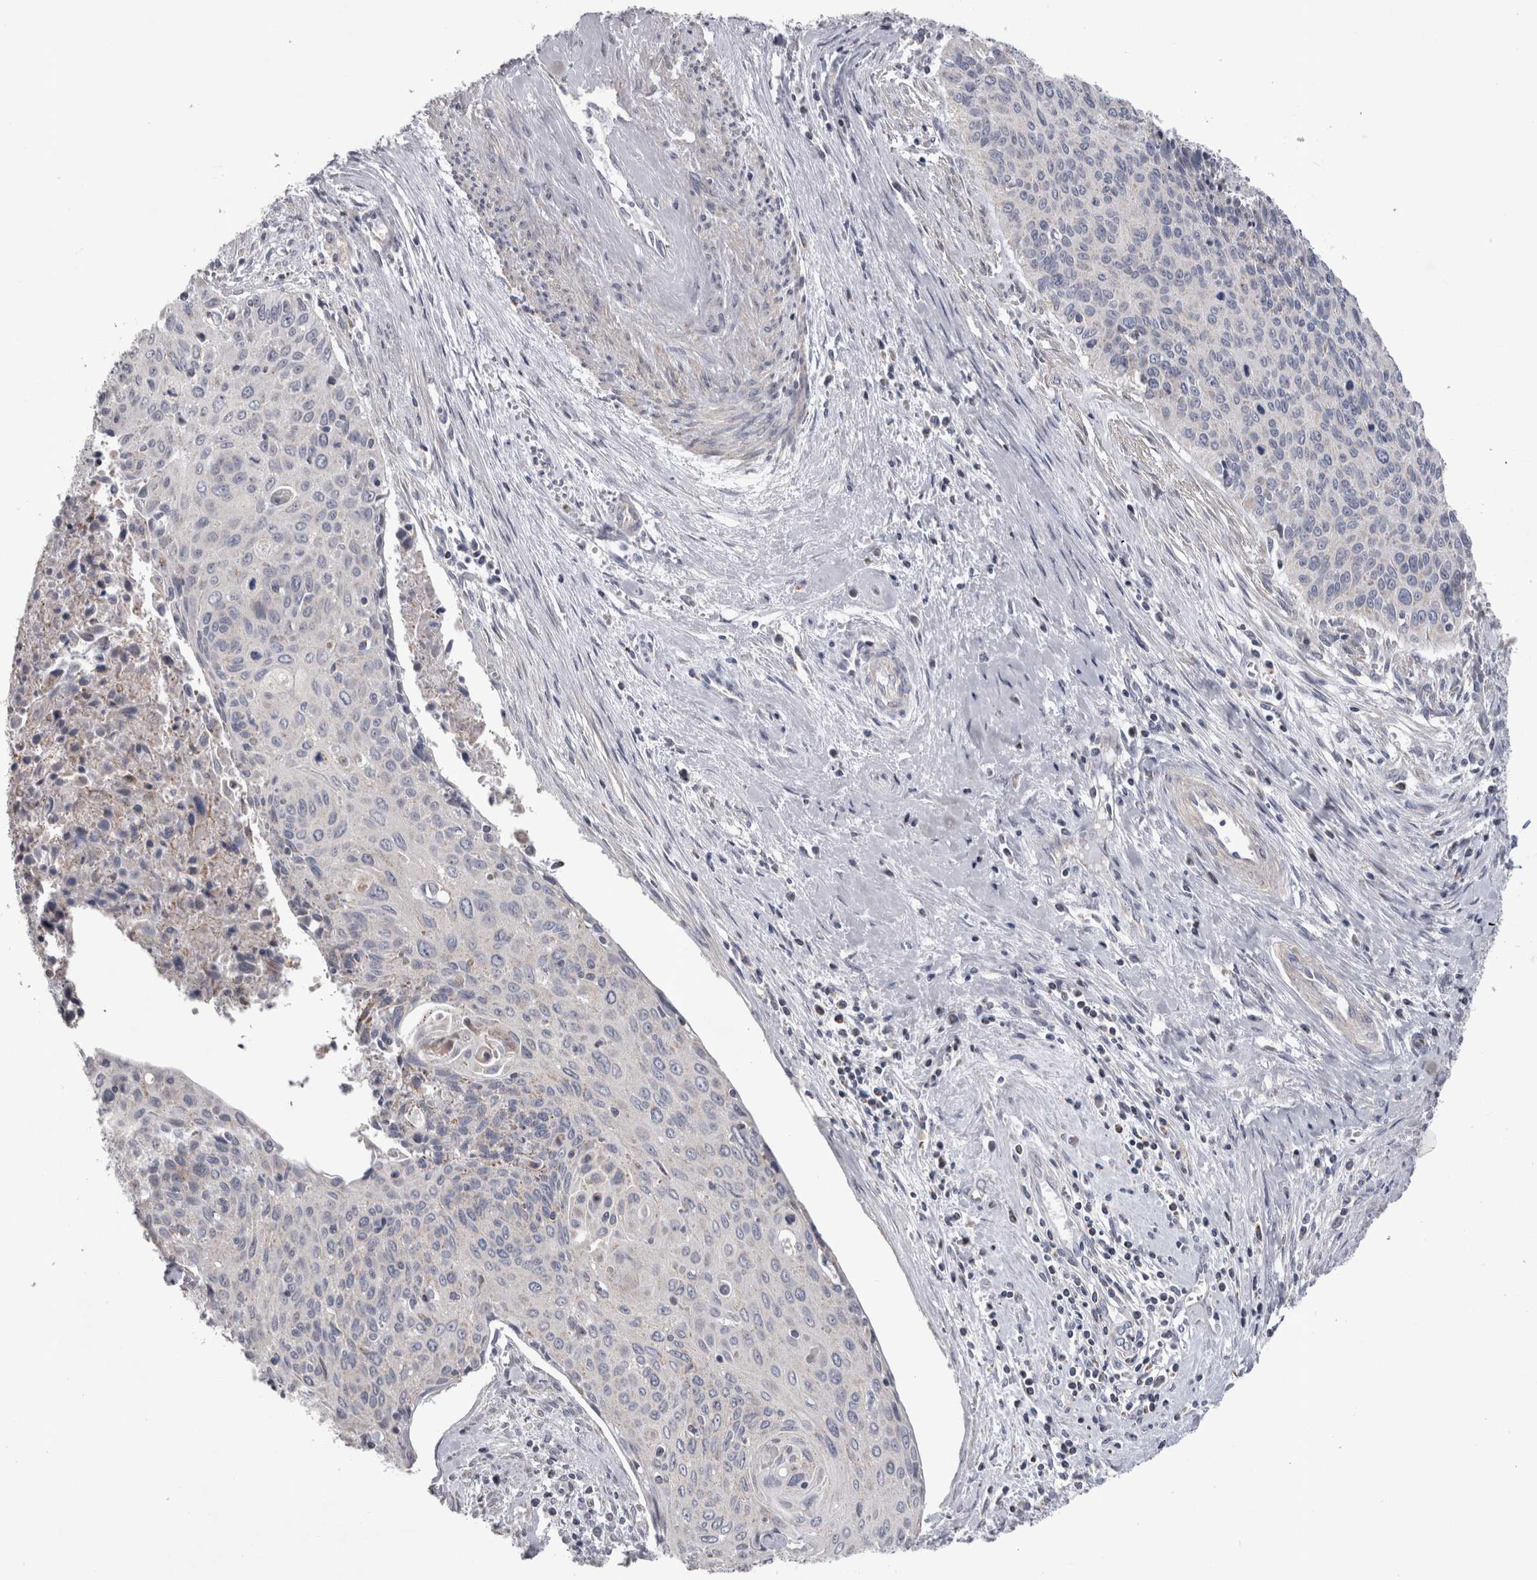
{"staining": {"intensity": "negative", "quantity": "none", "location": "none"}, "tissue": "cervical cancer", "cell_type": "Tumor cells", "image_type": "cancer", "snomed": [{"axis": "morphology", "description": "Squamous cell carcinoma, NOS"}, {"axis": "topography", "description": "Cervix"}], "caption": "Tumor cells show no significant positivity in cervical squamous cell carcinoma.", "gene": "HDHD3", "patient": {"sex": "female", "age": 55}}